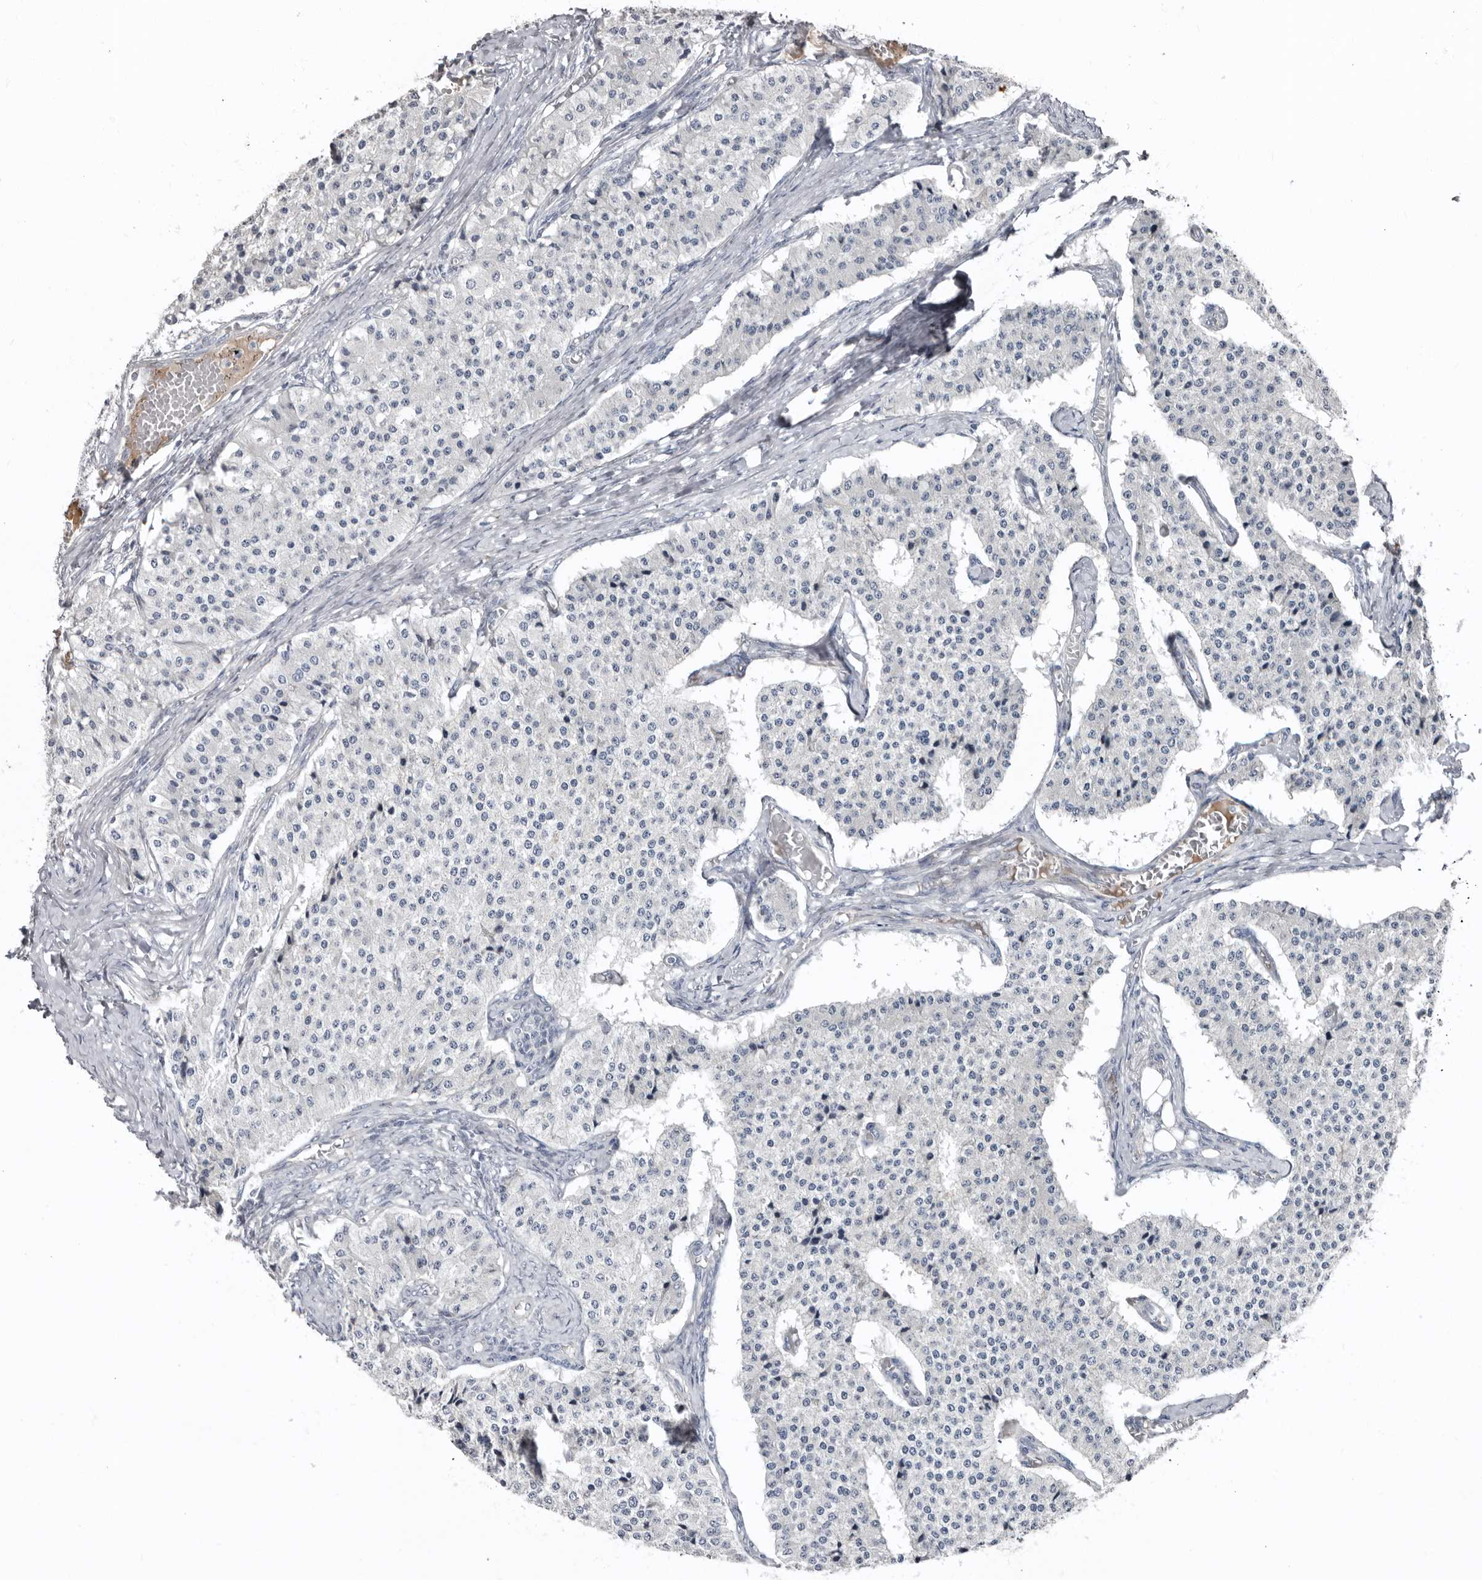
{"staining": {"intensity": "negative", "quantity": "none", "location": "none"}, "tissue": "carcinoid", "cell_type": "Tumor cells", "image_type": "cancer", "snomed": [{"axis": "morphology", "description": "Carcinoid, malignant, NOS"}, {"axis": "topography", "description": "Colon"}], "caption": "Human carcinoid stained for a protein using immunohistochemistry (IHC) demonstrates no staining in tumor cells.", "gene": "ZNF114", "patient": {"sex": "female", "age": 52}}